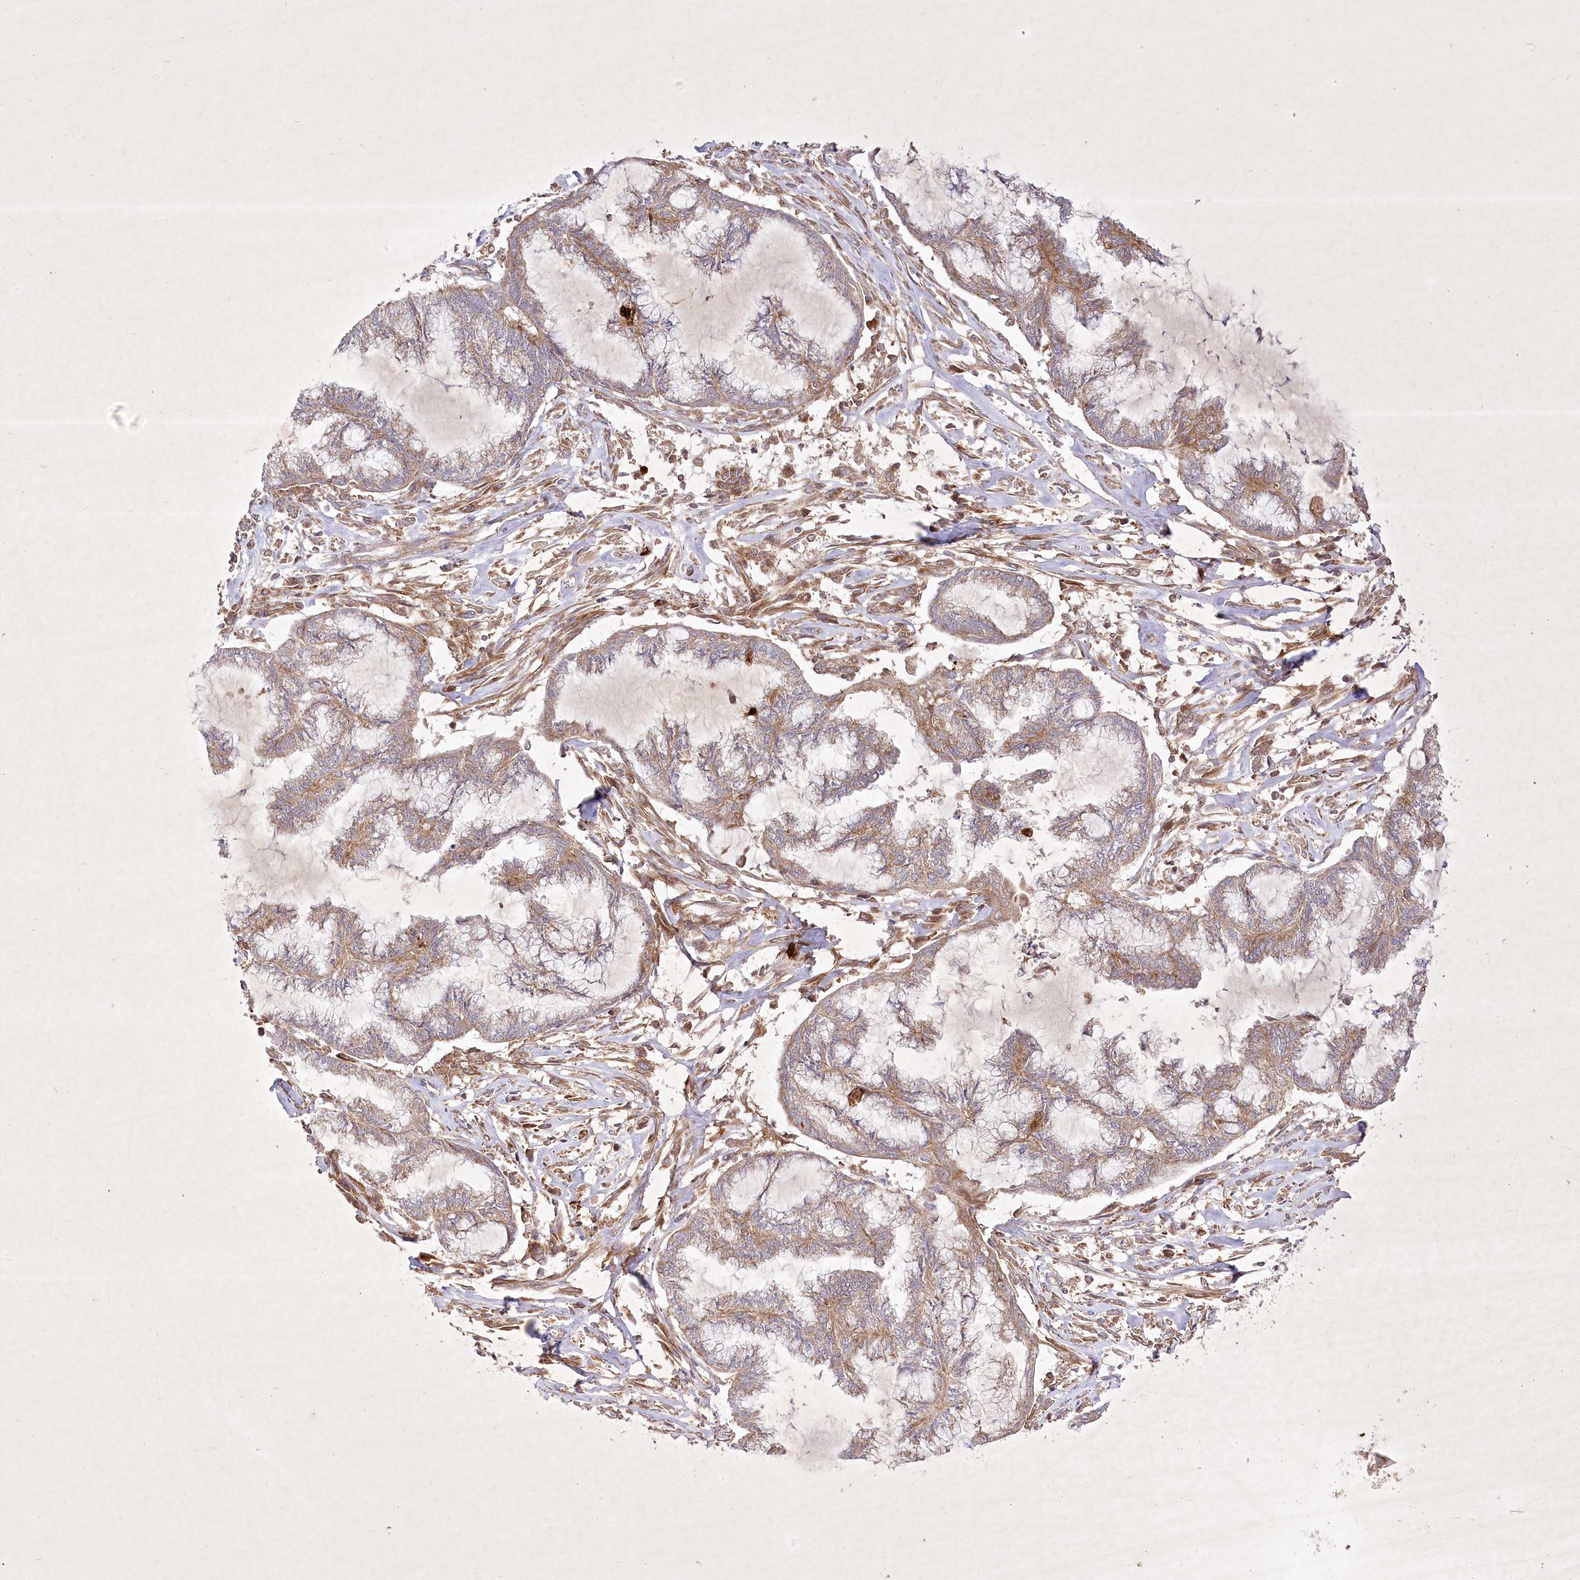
{"staining": {"intensity": "moderate", "quantity": ">75%", "location": "cytoplasmic/membranous"}, "tissue": "endometrial cancer", "cell_type": "Tumor cells", "image_type": "cancer", "snomed": [{"axis": "morphology", "description": "Adenocarcinoma, NOS"}, {"axis": "topography", "description": "Endometrium"}], "caption": "Endometrial cancer (adenocarcinoma) stained for a protein shows moderate cytoplasmic/membranous positivity in tumor cells. The staining was performed using DAB to visualize the protein expression in brown, while the nuclei were stained in blue with hematoxylin (Magnification: 20x).", "gene": "OPA1", "patient": {"sex": "female", "age": 86}}